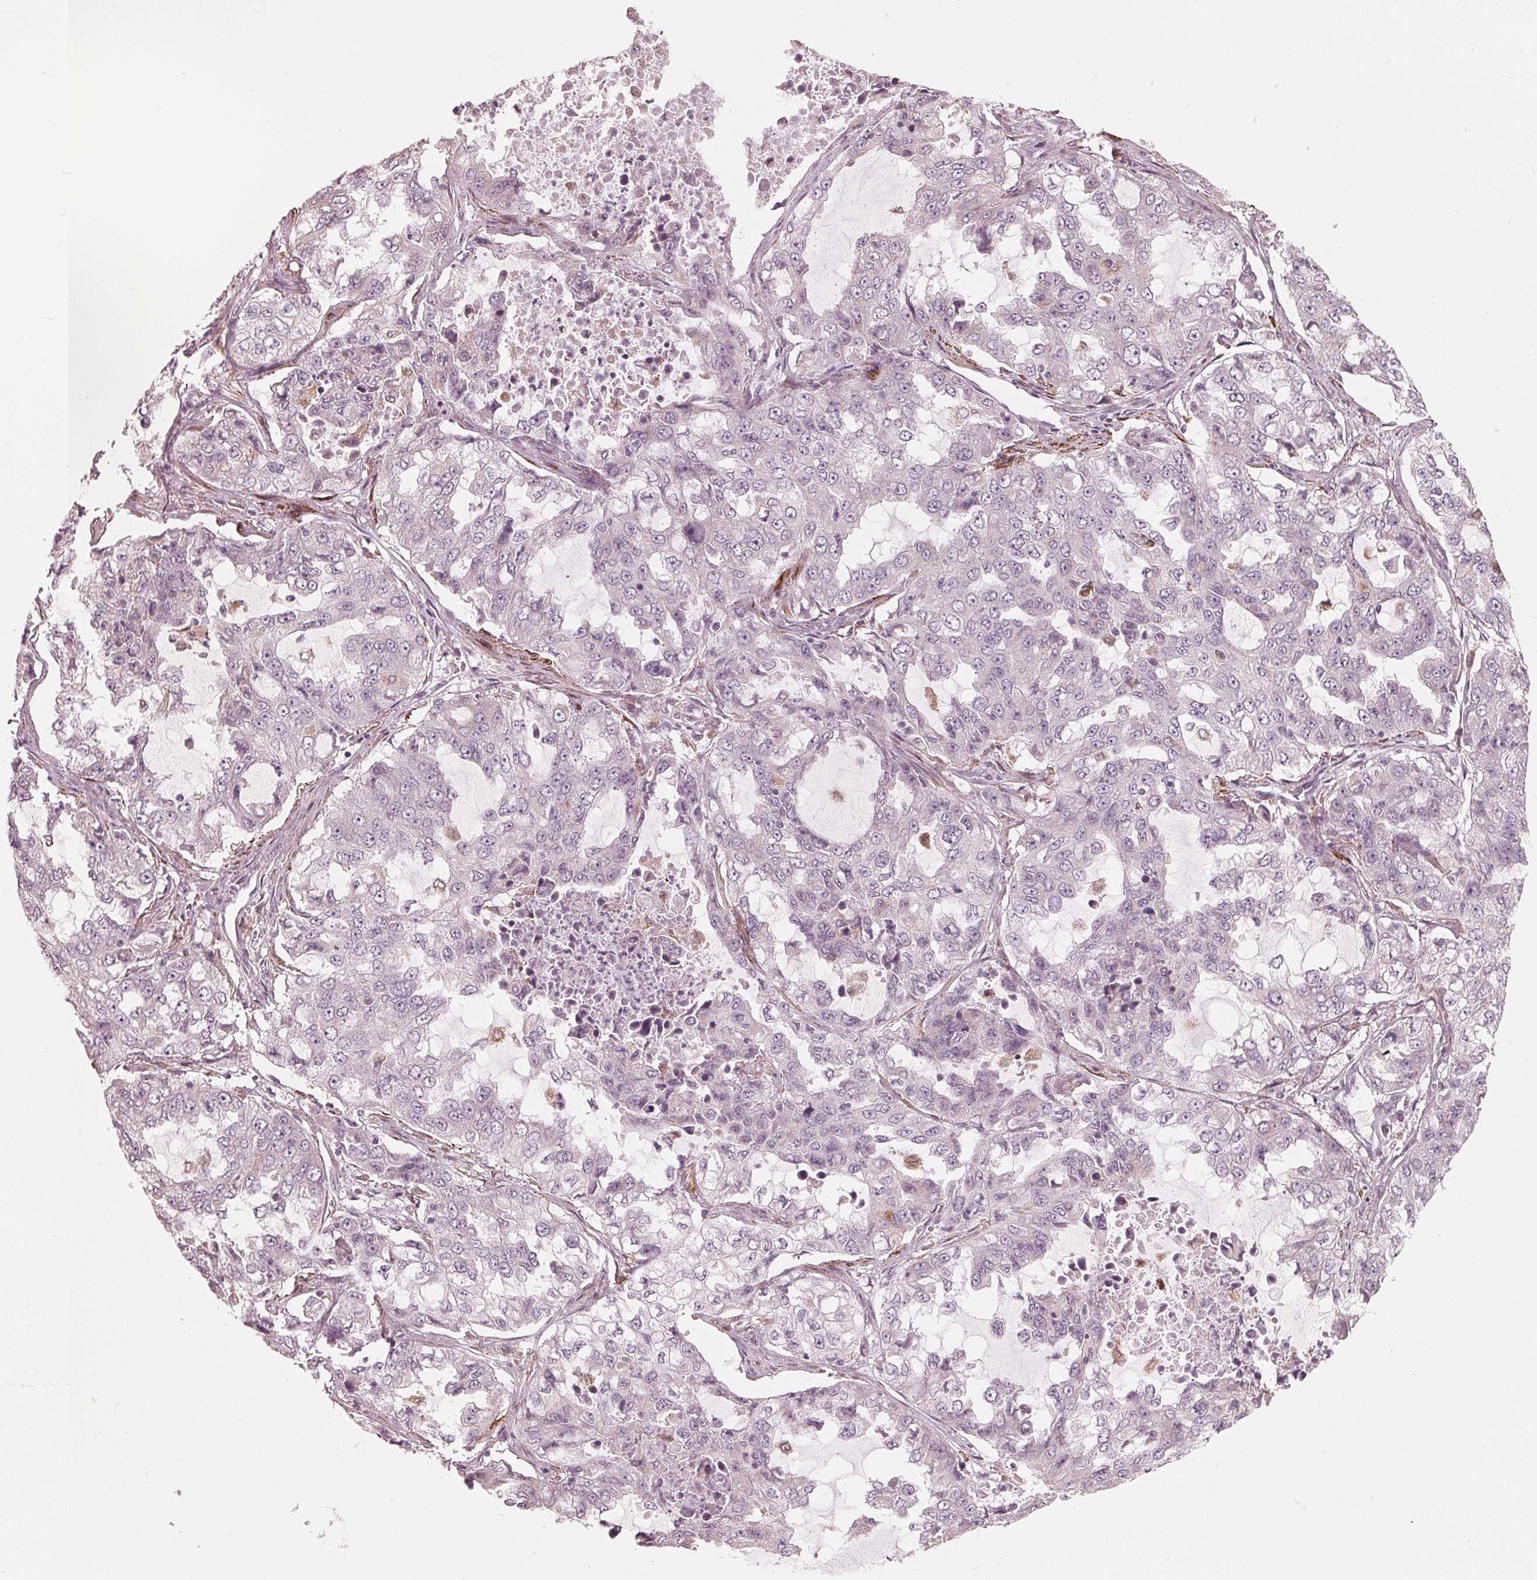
{"staining": {"intensity": "weak", "quantity": "<25%", "location": "nuclear"}, "tissue": "lung cancer", "cell_type": "Tumor cells", "image_type": "cancer", "snomed": [{"axis": "morphology", "description": "Adenocarcinoma, NOS"}, {"axis": "topography", "description": "Lung"}], "caption": "The immunohistochemistry micrograph has no significant staining in tumor cells of lung cancer (adenocarcinoma) tissue. The staining is performed using DAB brown chromogen with nuclei counter-stained in using hematoxylin.", "gene": "MIER3", "patient": {"sex": "female", "age": 61}}